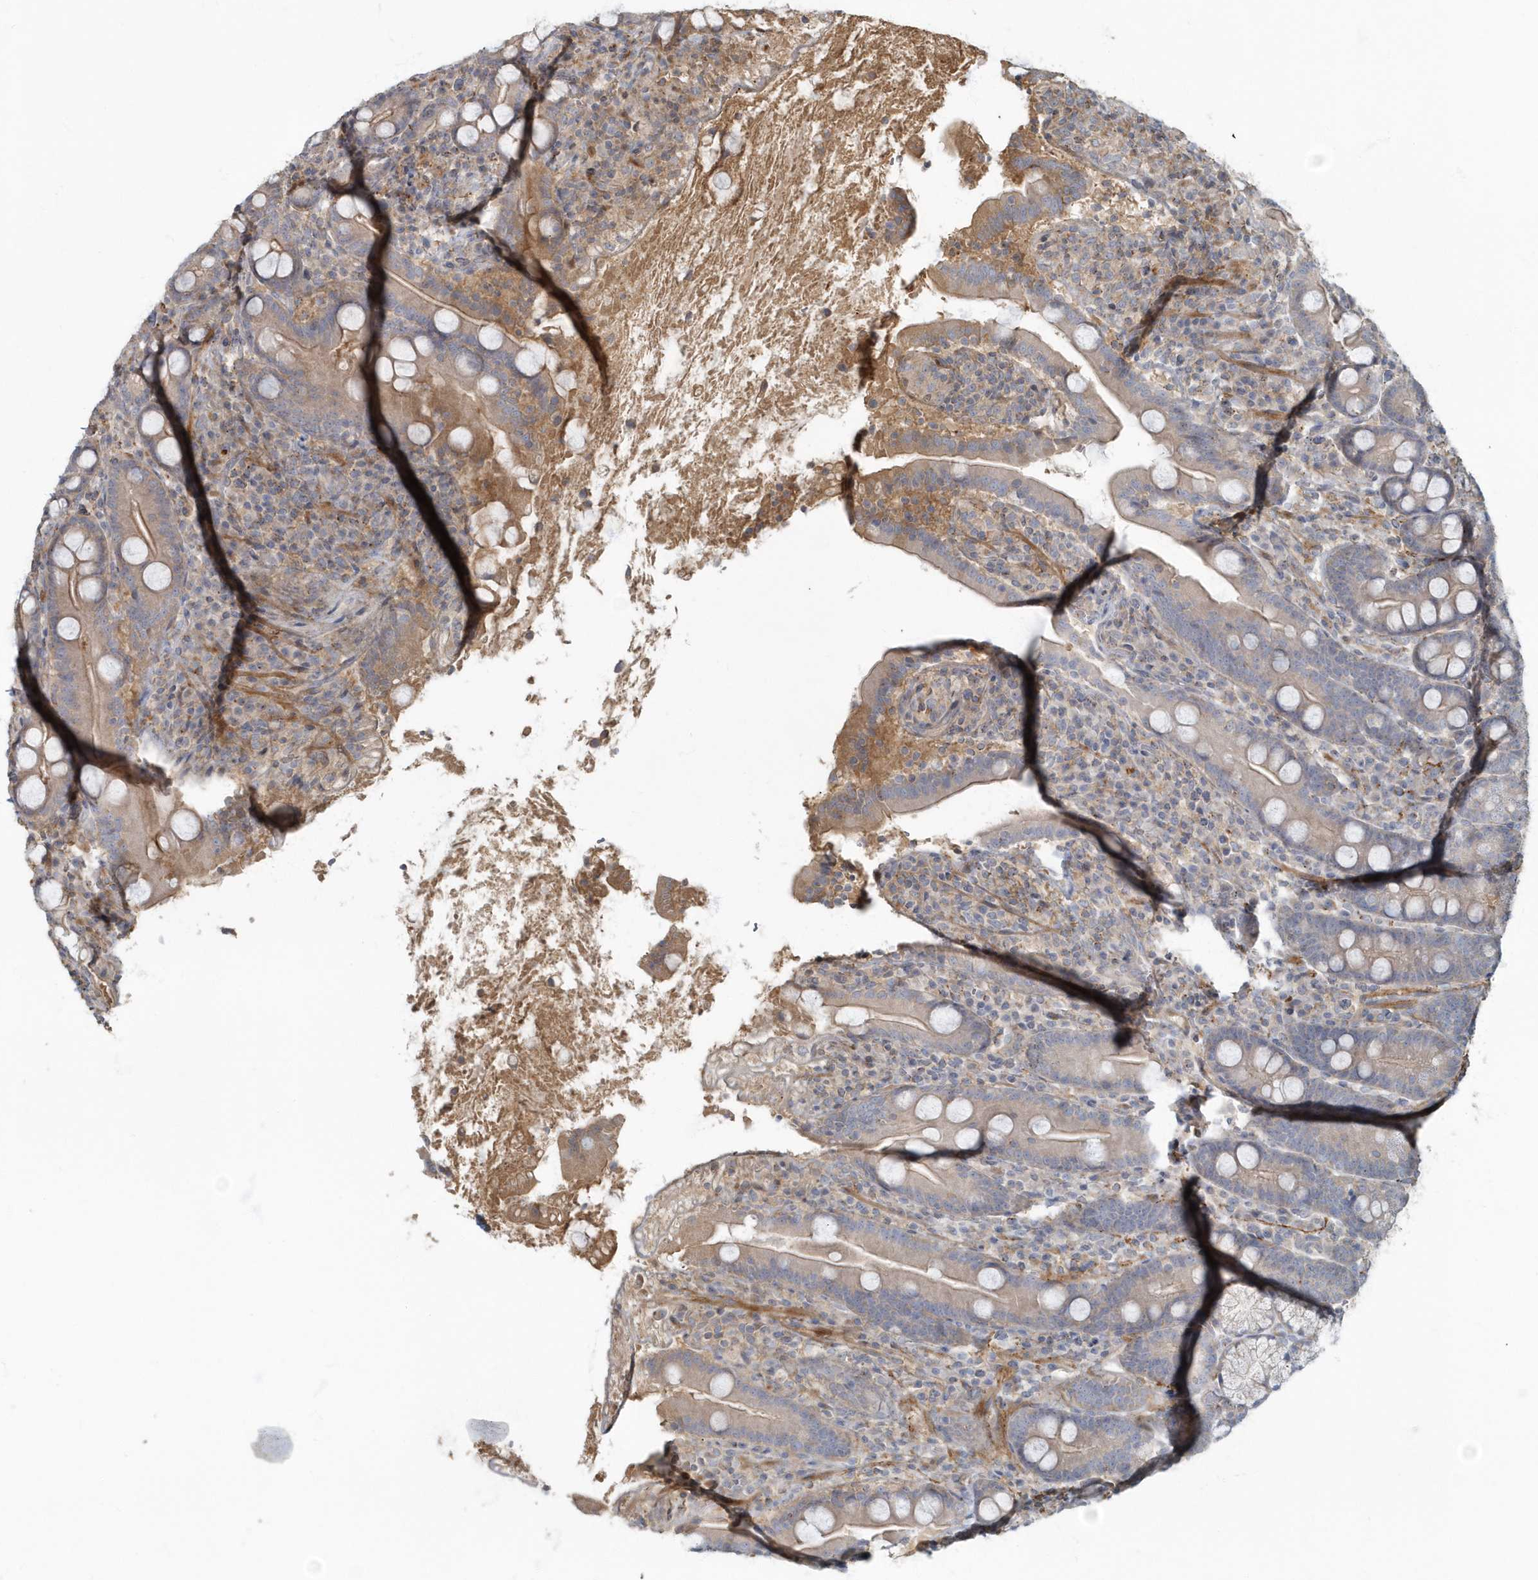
{"staining": {"intensity": "weak", "quantity": "25%-75%", "location": "cytoplasmic/membranous"}, "tissue": "duodenum", "cell_type": "Glandular cells", "image_type": "normal", "snomed": [{"axis": "morphology", "description": "Normal tissue, NOS"}, {"axis": "topography", "description": "Duodenum"}], "caption": "Duodenum stained with DAB (3,3'-diaminobenzidine) IHC displays low levels of weak cytoplasmic/membranous staining in about 25%-75% of glandular cells.", "gene": "ARHGEF38", "patient": {"sex": "male", "age": 35}}